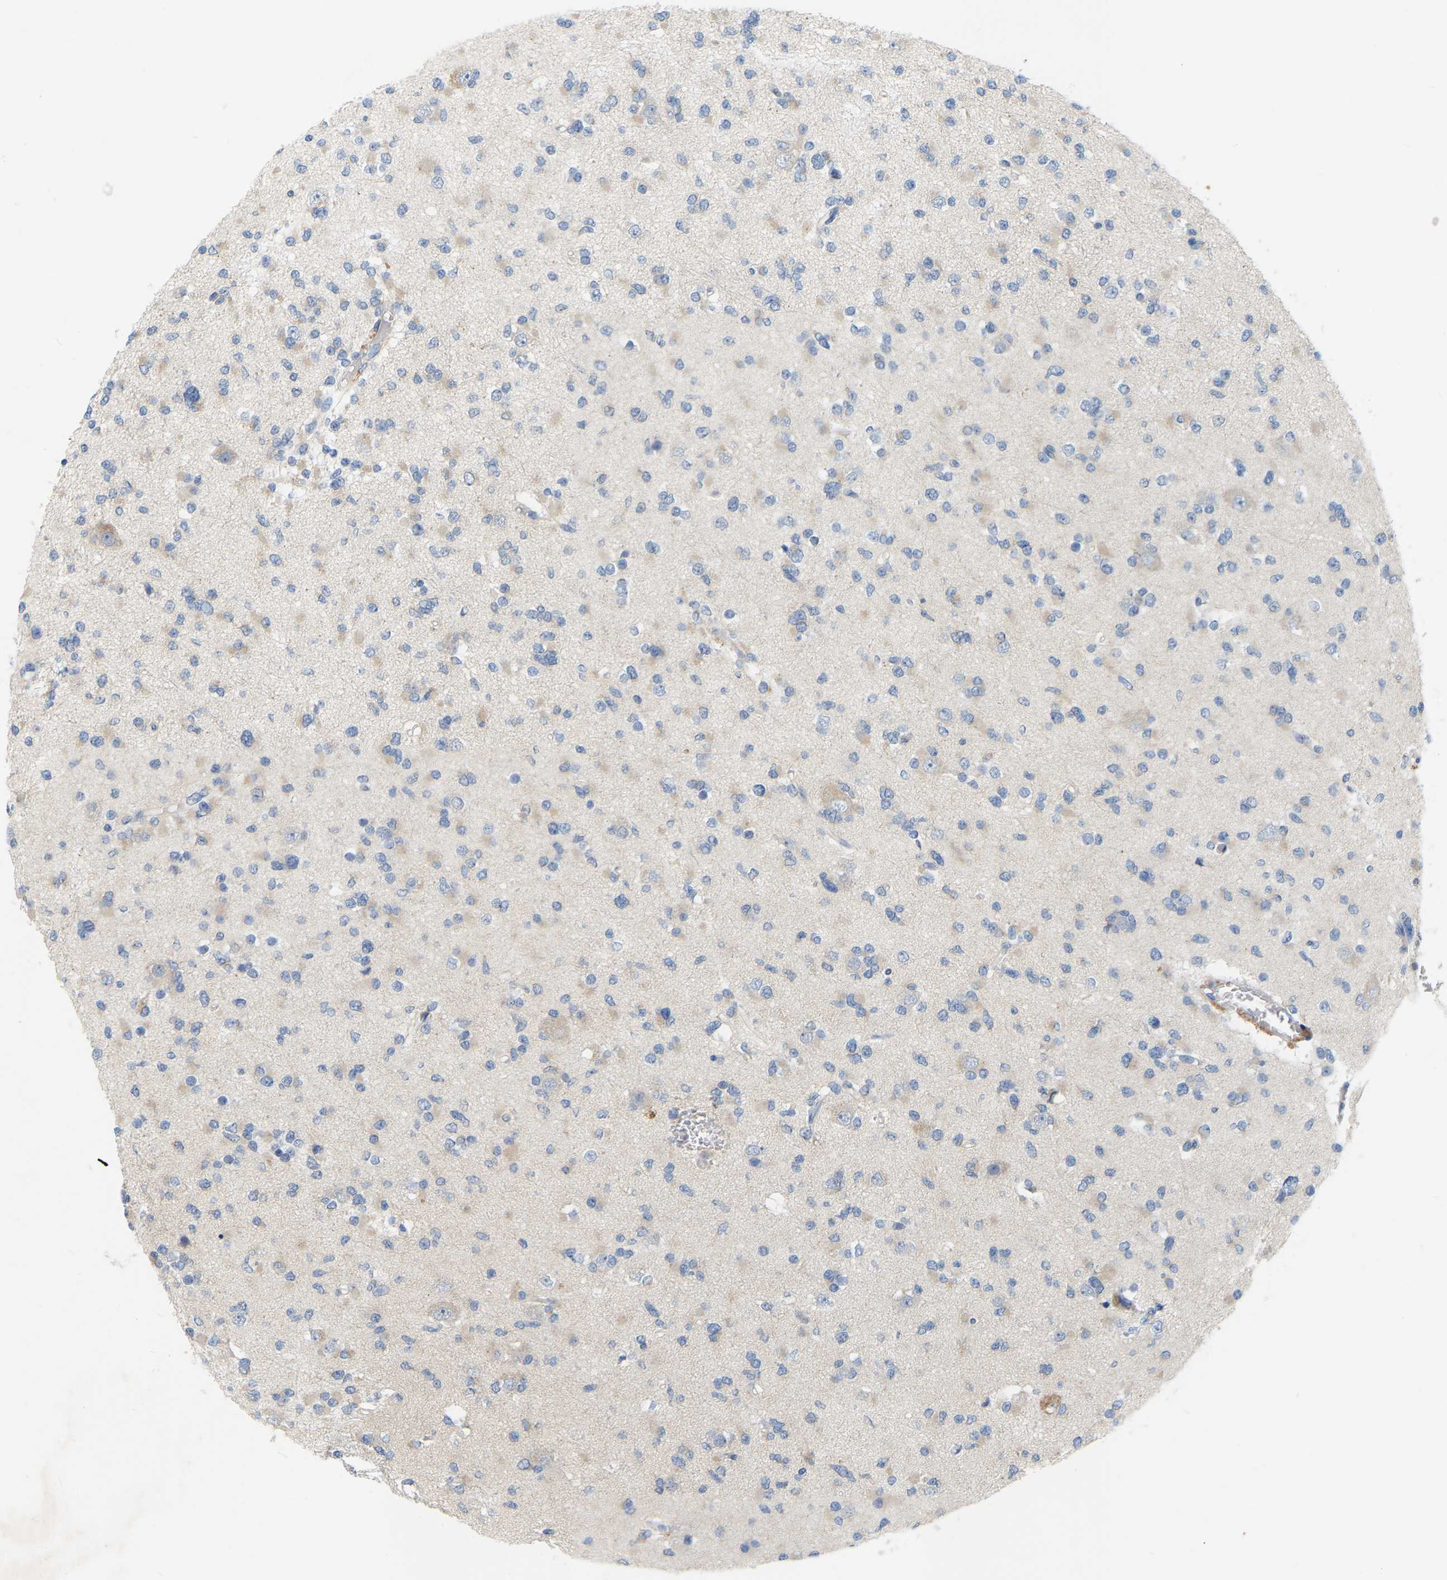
{"staining": {"intensity": "weak", "quantity": "25%-75%", "location": "cytoplasmic/membranous"}, "tissue": "glioma", "cell_type": "Tumor cells", "image_type": "cancer", "snomed": [{"axis": "morphology", "description": "Glioma, malignant, Low grade"}, {"axis": "topography", "description": "Brain"}], "caption": "Approximately 25%-75% of tumor cells in human malignant glioma (low-grade) exhibit weak cytoplasmic/membranous protein expression as visualized by brown immunohistochemical staining.", "gene": "WIPI2", "patient": {"sex": "female", "age": 22}}